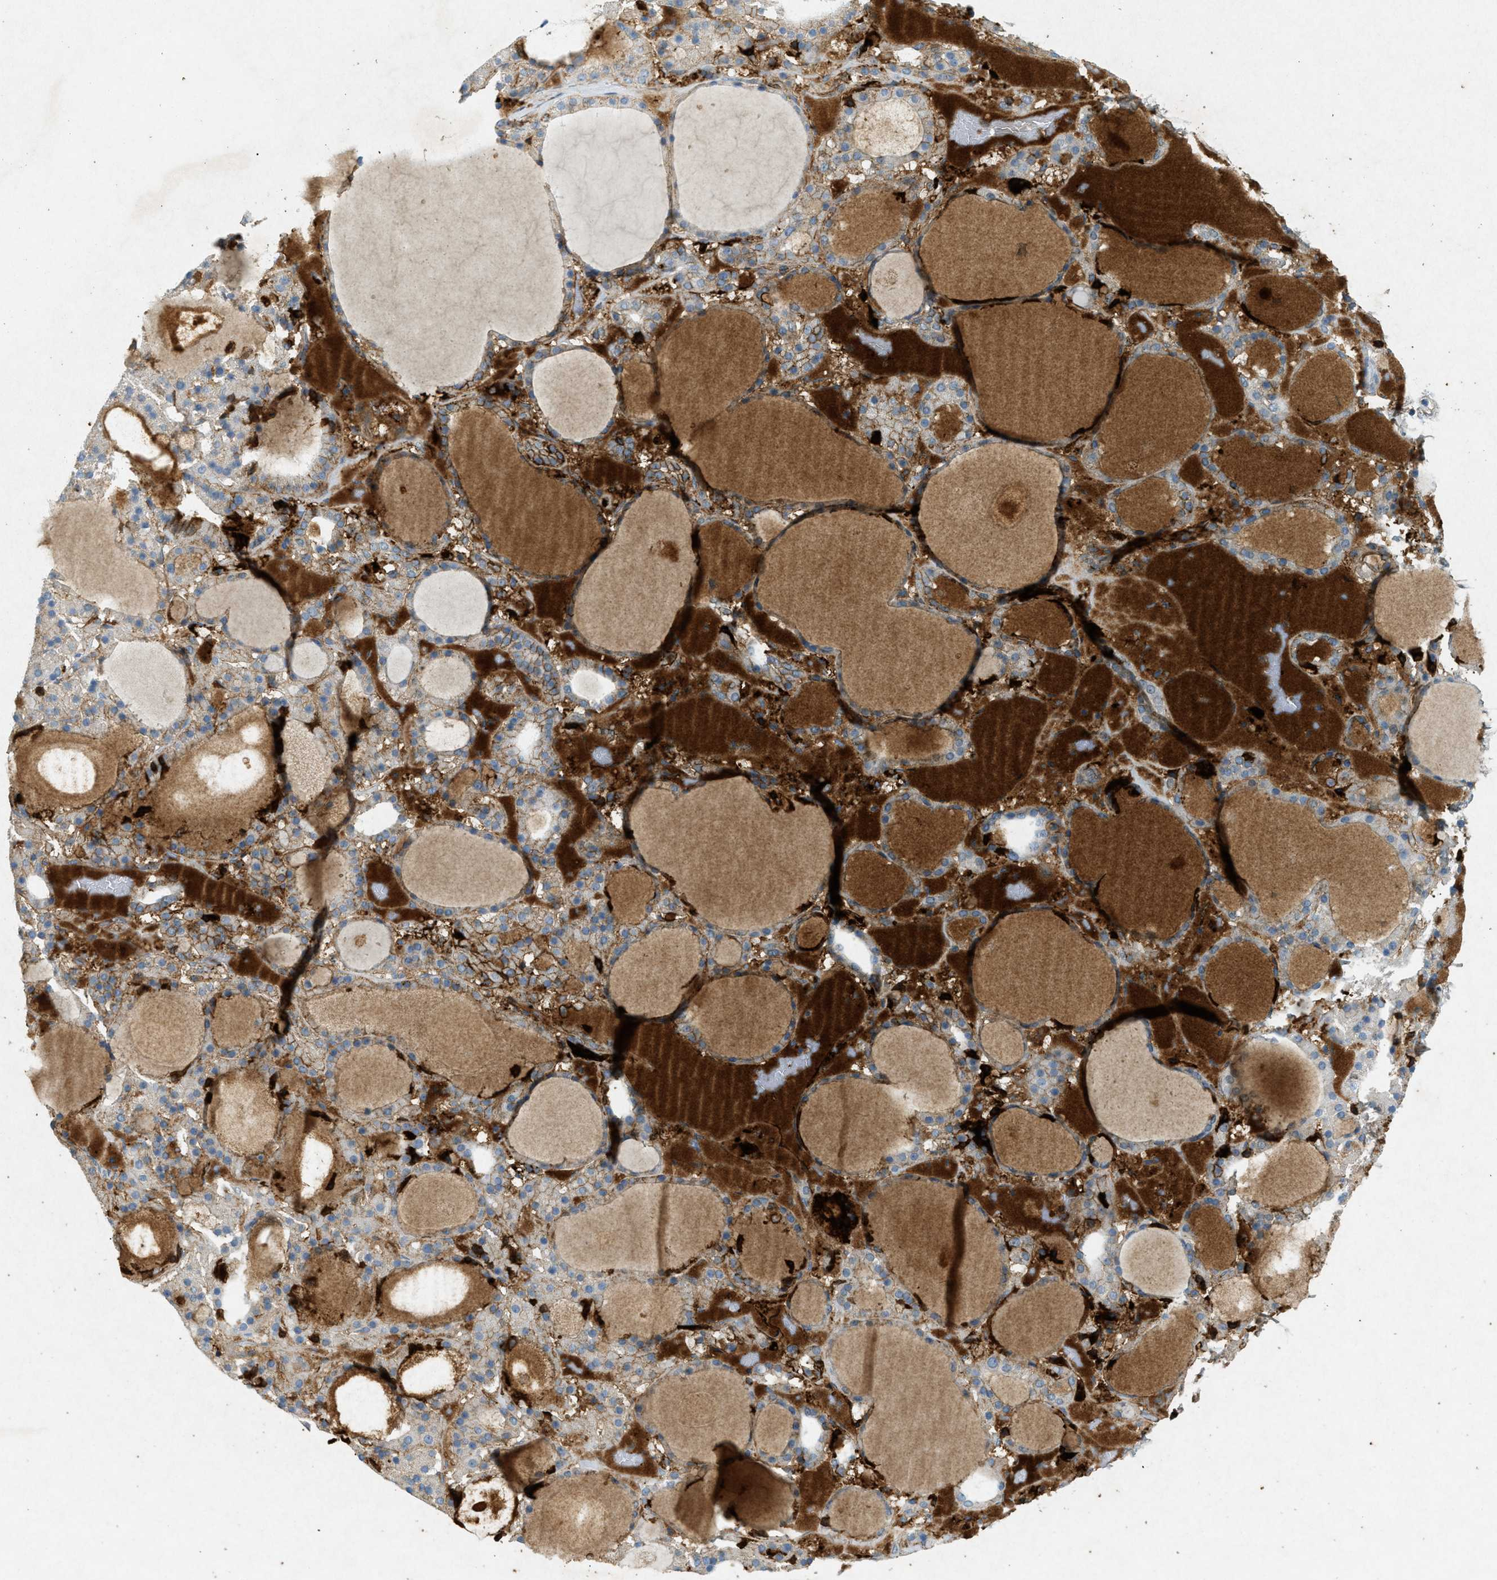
{"staining": {"intensity": "moderate", "quantity": "25%-75%", "location": "cytoplasmic/membranous"}, "tissue": "thyroid gland", "cell_type": "Glandular cells", "image_type": "normal", "snomed": [{"axis": "morphology", "description": "Normal tissue, NOS"}, {"axis": "morphology", "description": "Carcinoma, NOS"}, {"axis": "topography", "description": "Thyroid gland"}], "caption": "Protein positivity by immunohistochemistry (IHC) displays moderate cytoplasmic/membranous expression in approximately 25%-75% of glandular cells in benign thyroid gland.", "gene": "F2", "patient": {"sex": "female", "age": 86}}